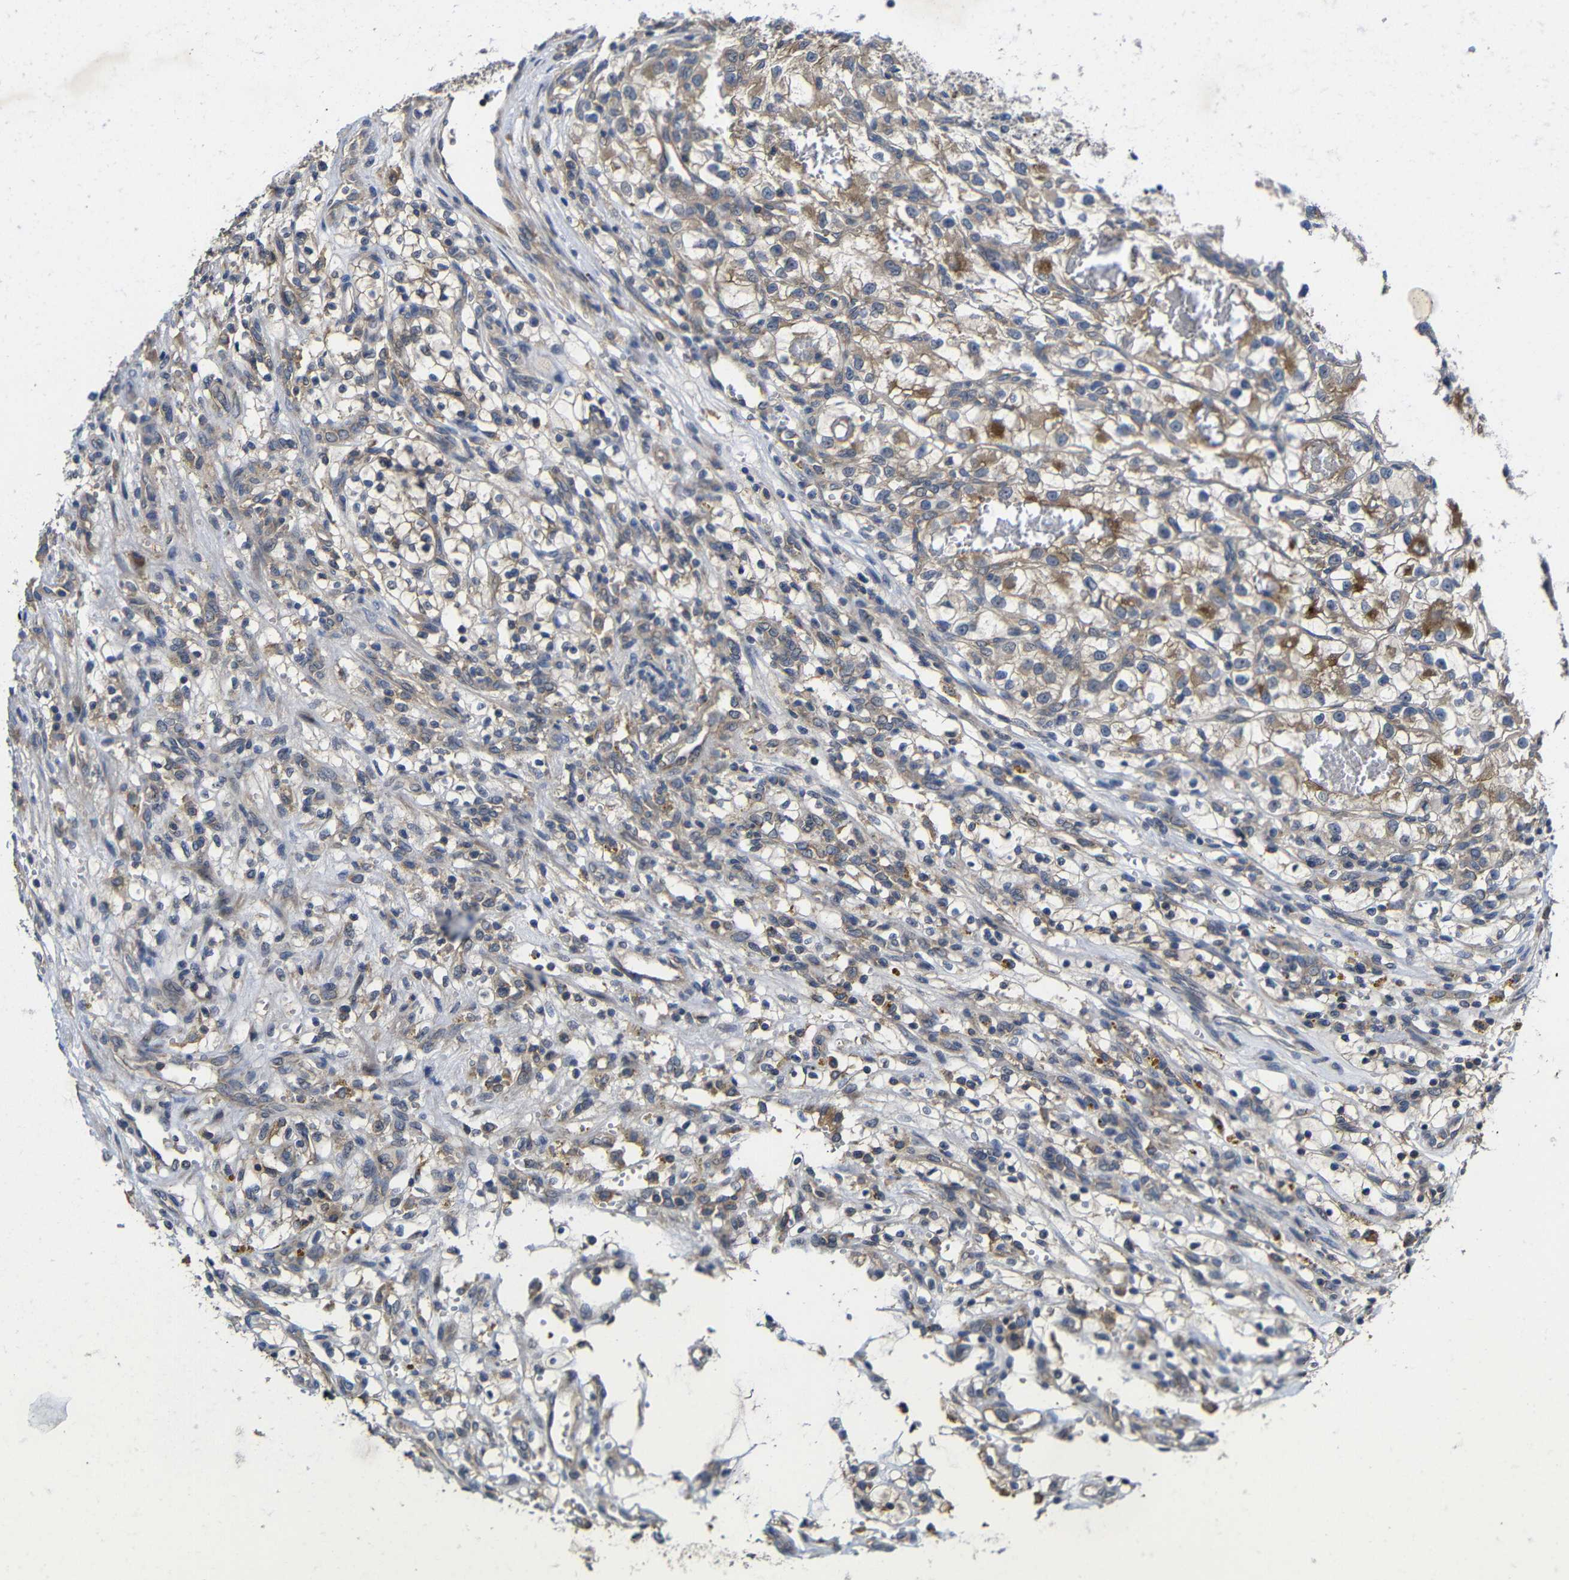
{"staining": {"intensity": "moderate", "quantity": ">75%", "location": "cytoplasmic/membranous"}, "tissue": "renal cancer", "cell_type": "Tumor cells", "image_type": "cancer", "snomed": [{"axis": "morphology", "description": "Adenocarcinoma, NOS"}, {"axis": "topography", "description": "Kidney"}], "caption": "This photomicrograph shows immunohistochemistry staining of human renal cancer (adenocarcinoma), with medium moderate cytoplasmic/membranous positivity in approximately >75% of tumor cells.", "gene": "LPAR5", "patient": {"sex": "female", "age": 57}}